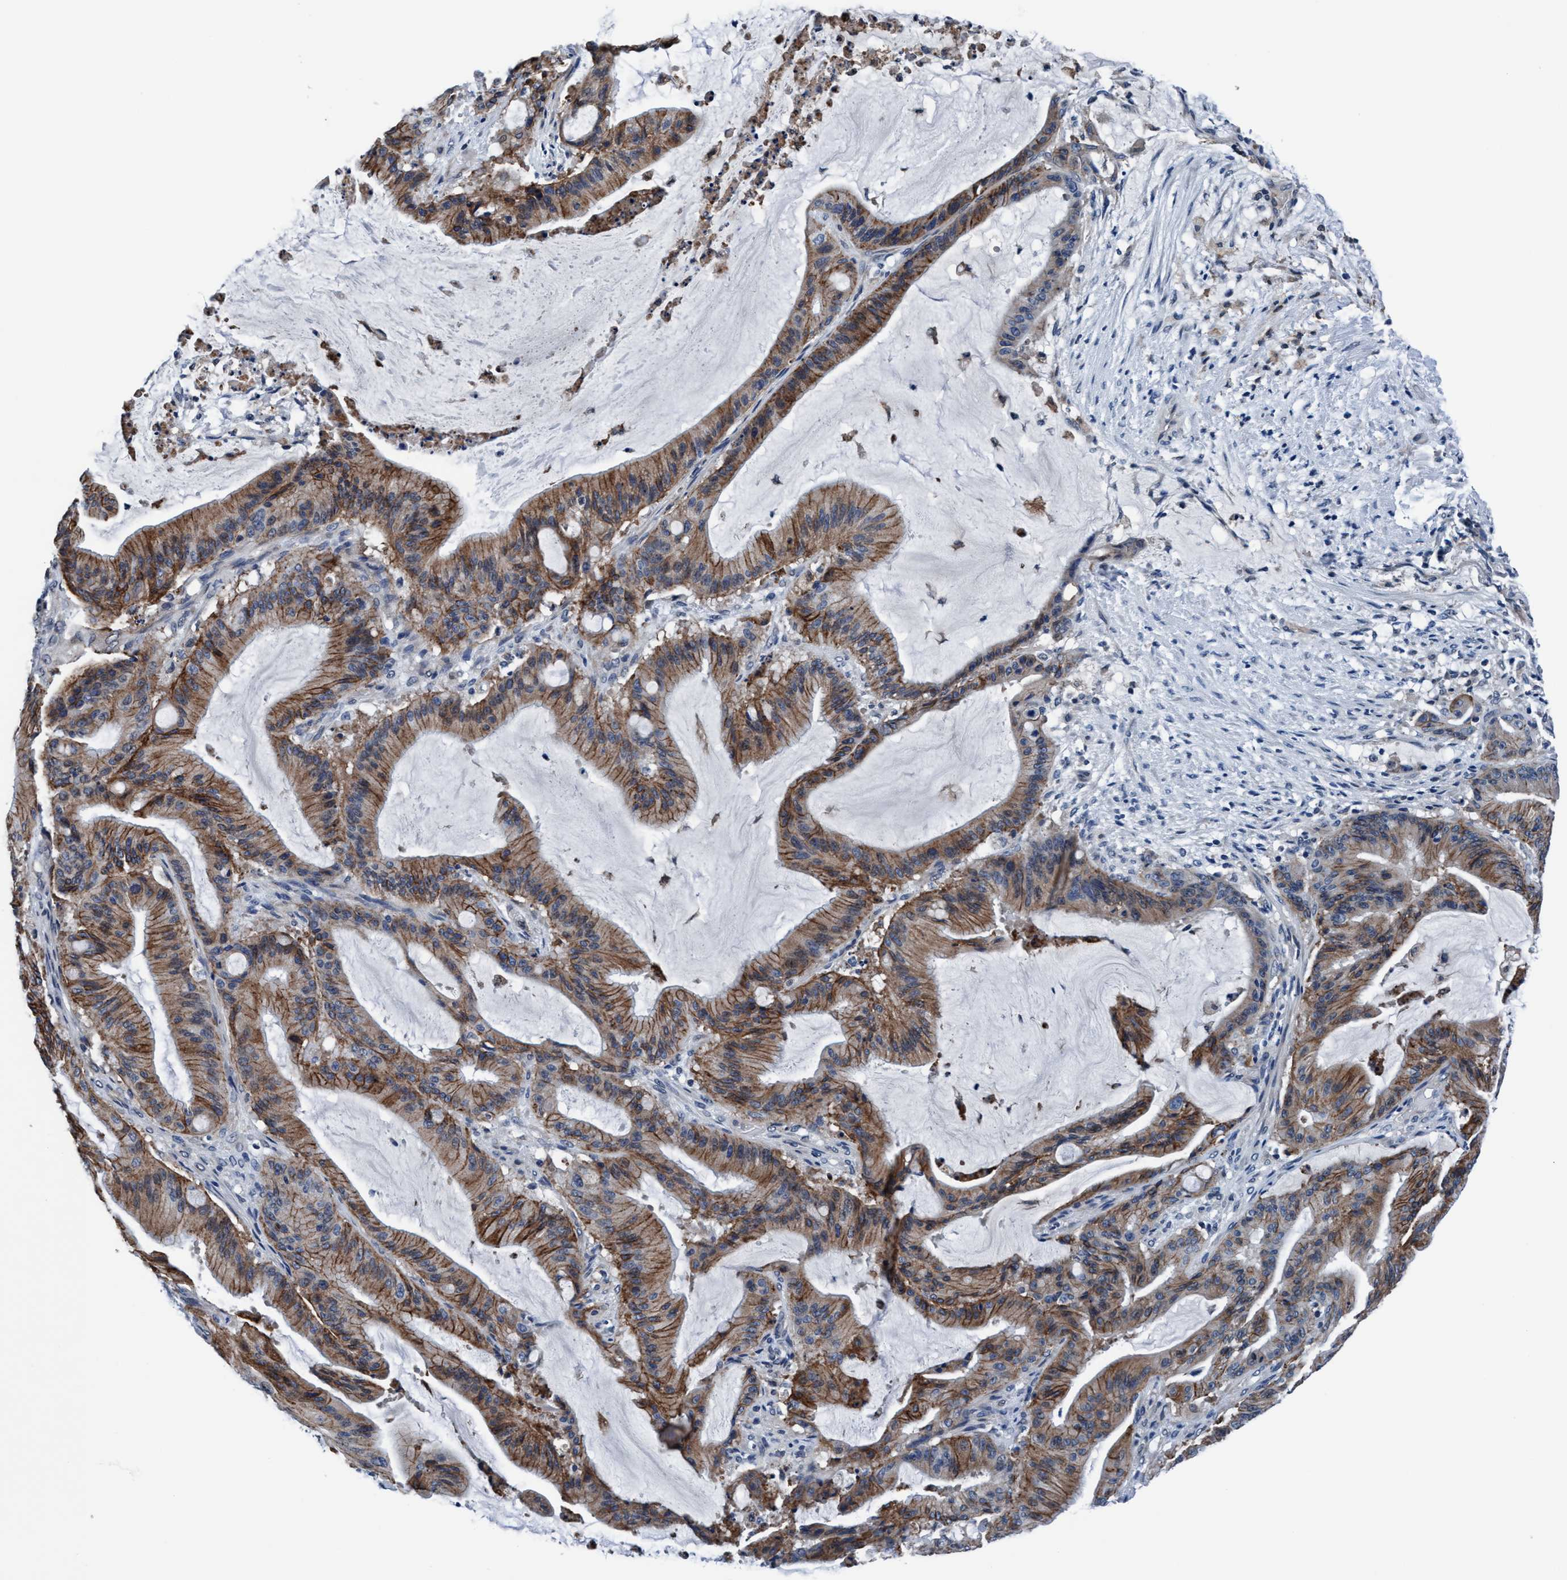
{"staining": {"intensity": "moderate", "quantity": ">75%", "location": "cytoplasmic/membranous"}, "tissue": "liver cancer", "cell_type": "Tumor cells", "image_type": "cancer", "snomed": [{"axis": "morphology", "description": "Normal tissue, NOS"}, {"axis": "morphology", "description": "Cholangiocarcinoma"}, {"axis": "topography", "description": "Liver"}, {"axis": "topography", "description": "Peripheral nerve tissue"}], "caption": "Tumor cells exhibit moderate cytoplasmic/membranous positivity in about >75% of cells in liver cancer (cholangiocarcinoma).", "gene": "TMEM94", "patient": {"sex": "female", "age": 73}}